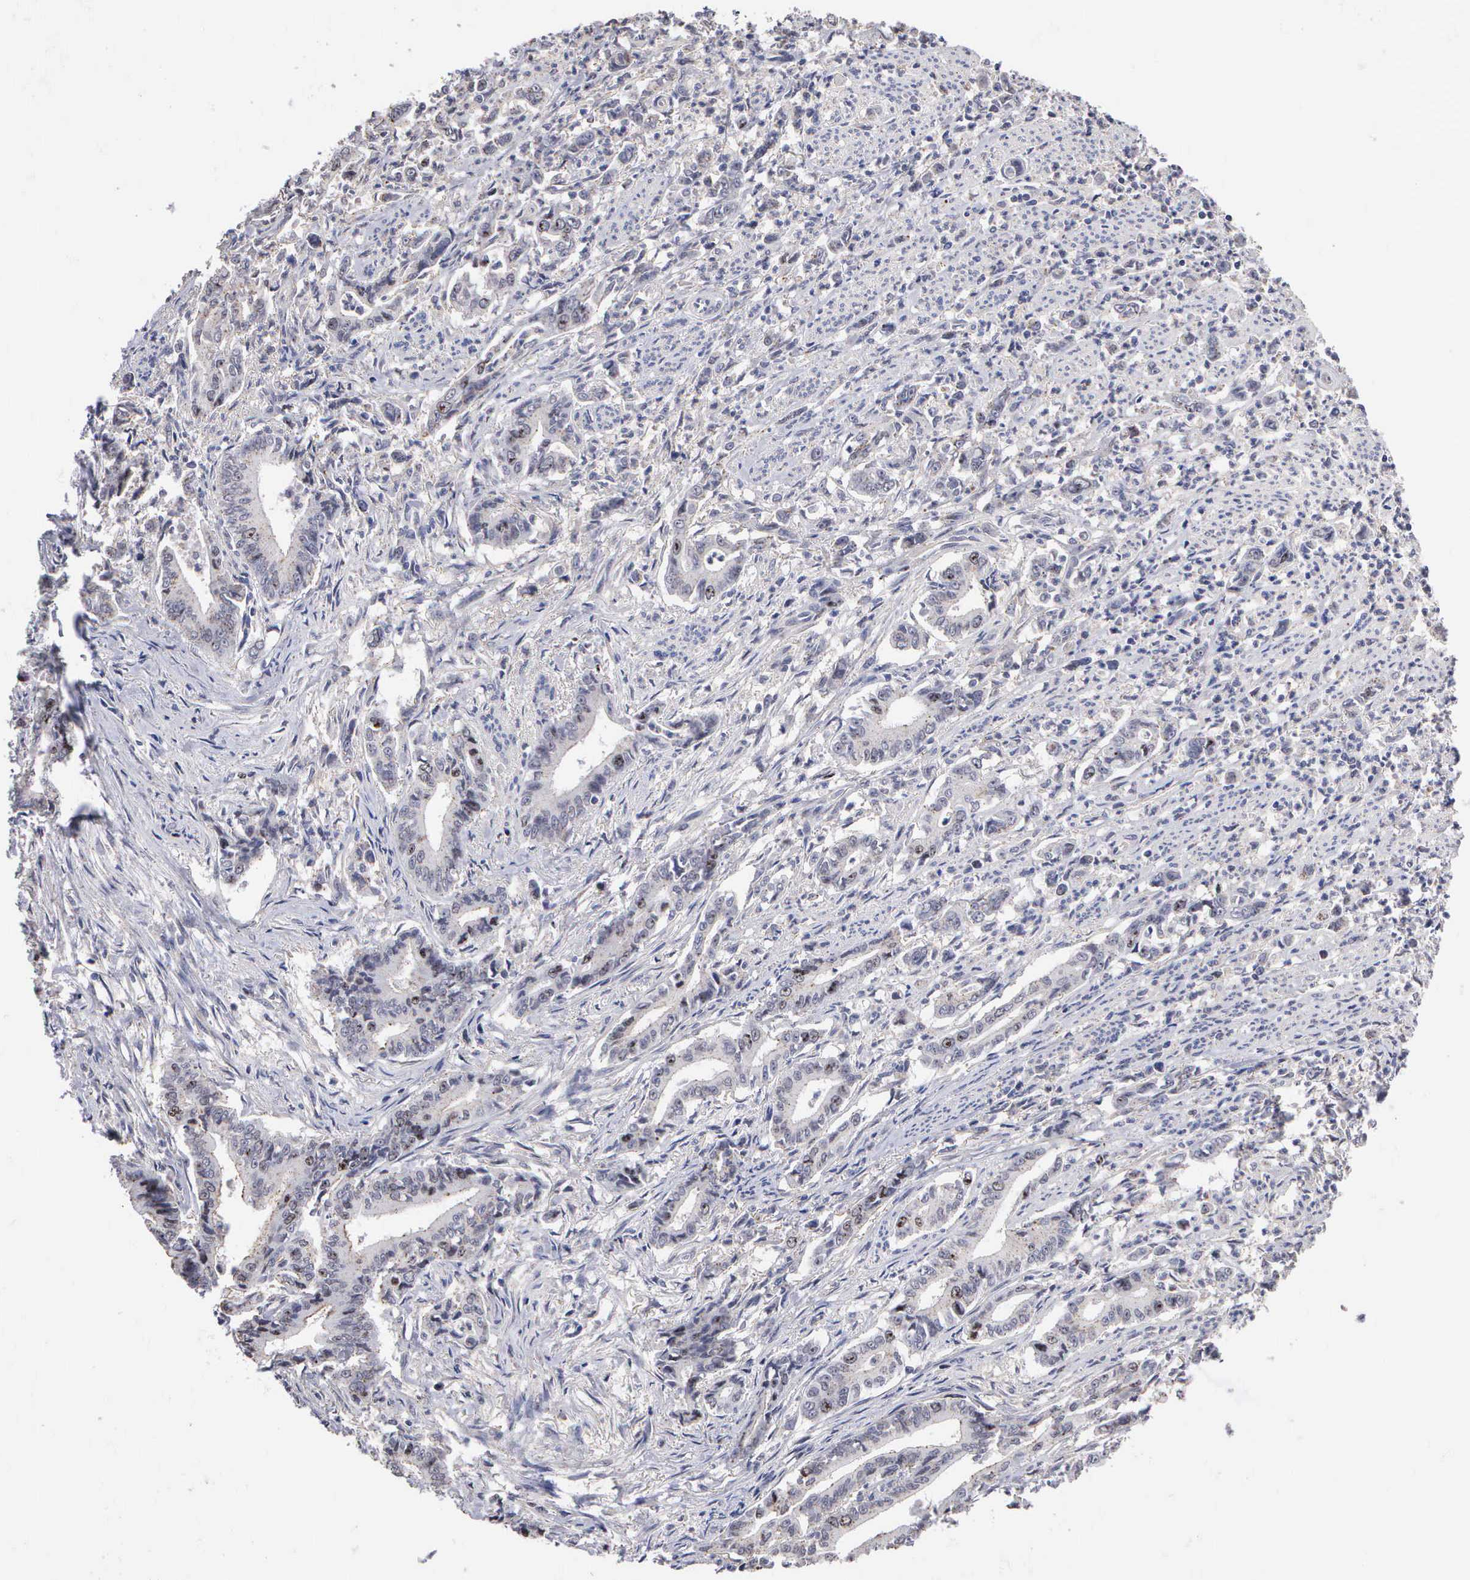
{"staining": {"intensity": "moderate", "quantity": "<25%", "location": "nuclear"}, "tissue": "stomach cancer", "cell_type": "Tumor cells", "image_type": "cancer", "snomed": [{"axis": "morphology", "description": "Adenocarcinoma, NOS"}, {"axis": "topography", "description": "Stomach"}], "caption": "Protein expression analysis of human stomach cancer (adenocarcinoma) reveals moderate nuclear expression in about <25% of tumor cells.", "gene": "KDM6A", "patient": {"sex": "female", "age": 76}}